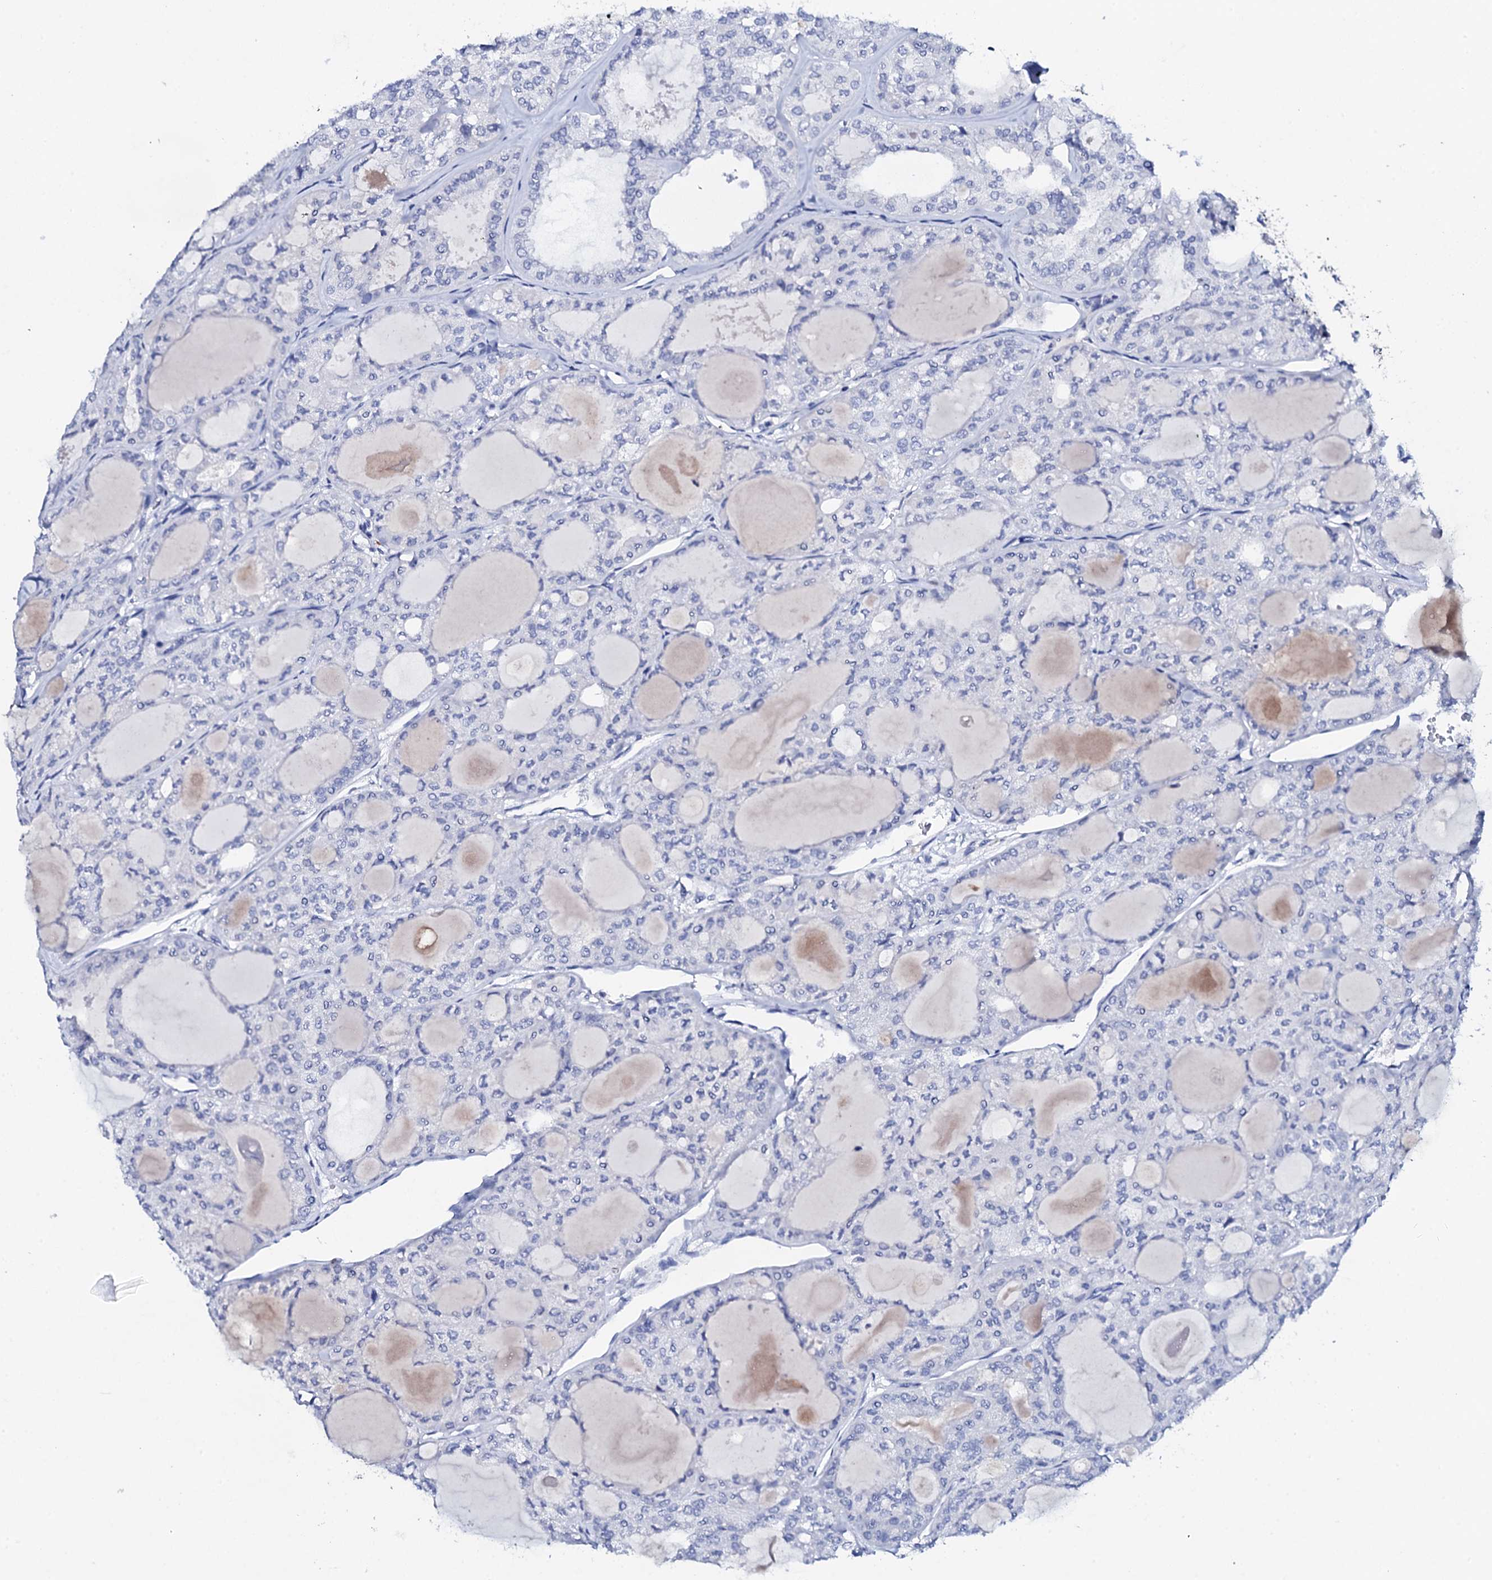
{"staining": {"intensity": "negative", "quantity": "none", "location": "none"}, "tissue": "thyroid cancer", "cell_type": "Tumor cells", "image_type": "cancer", "snomed": [{"axis": "morphology", "description": "Follicular adenoma carcinoma, NOS"}, {"axis": "topography", "description": "Thyroid gland"}], "caption": "Immunohistochemistry micrograph of neoplastic tissue: human thyroid cancer stained with DAB (3,3'-diaminobenzidine) demonstrates no significant protein expression in tumor cells.", "gene": "FBXL16", "patient": {"sex": "male", "age": 75}}